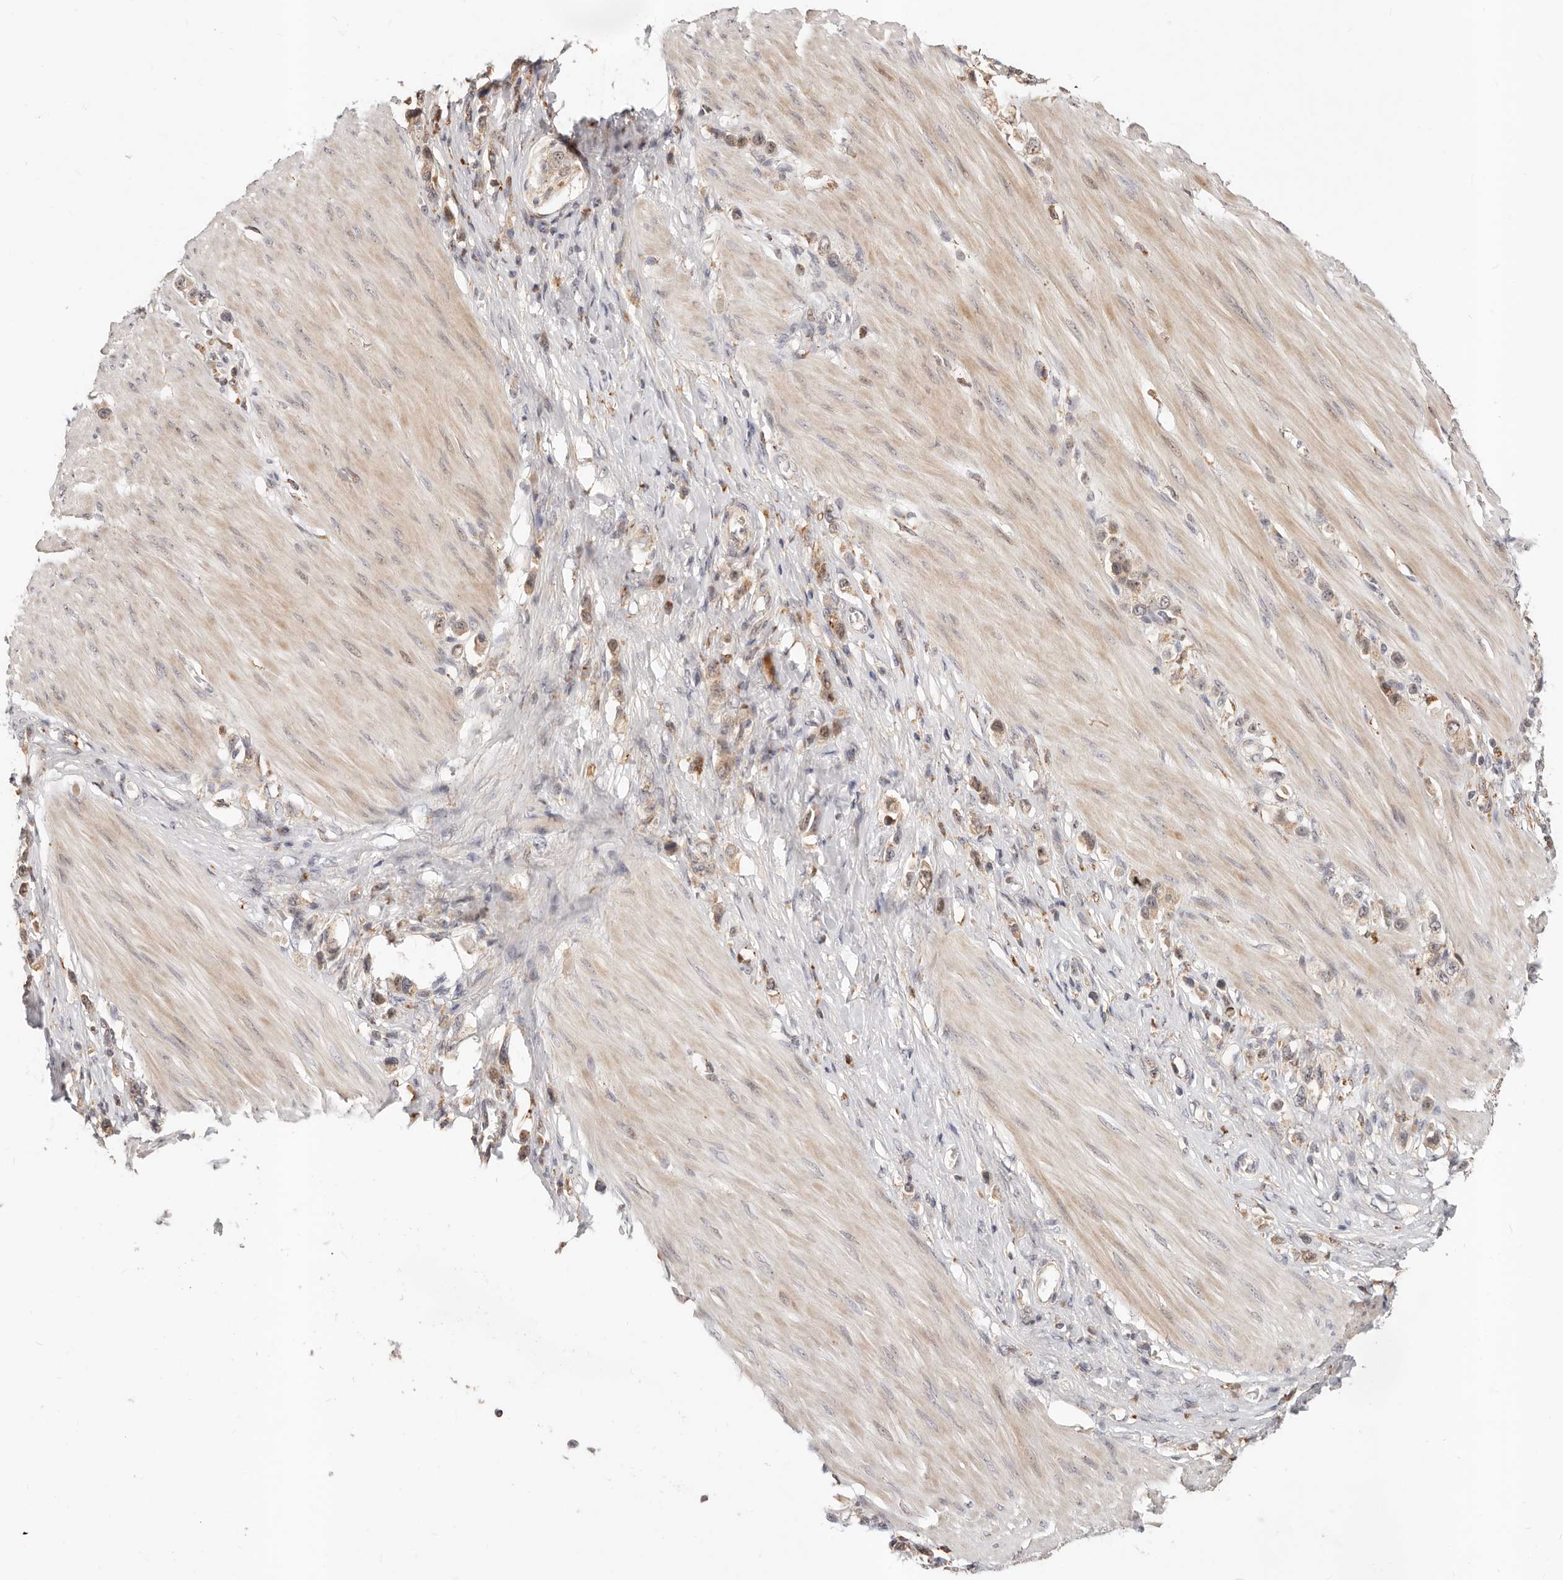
{"staining": {"intensity": "weak", "quantity": ">75%", "location": "cytoplasmic/membranous,nuclear"}, "tissue": "stomach cancer", "cell_type": "Tumor cells", "image_type": "cancer", "snomed": [{"axis": "morphology", "description": "Adenocarcinoma, NOS"}, {"axis": "topography", "description": "Stomach"}], "caption": "Immunohistochemistry (IHC) (DAB (3,3'-diaminobenzidine)) staining of human adenocarcinoma (stomach) shows weak cytoplasmic/membranous and nuclear protein staining in approximately >75% of tumor cells.", "gene": "ZRANB1", "patient": {"sex": "female", "age": 65}}